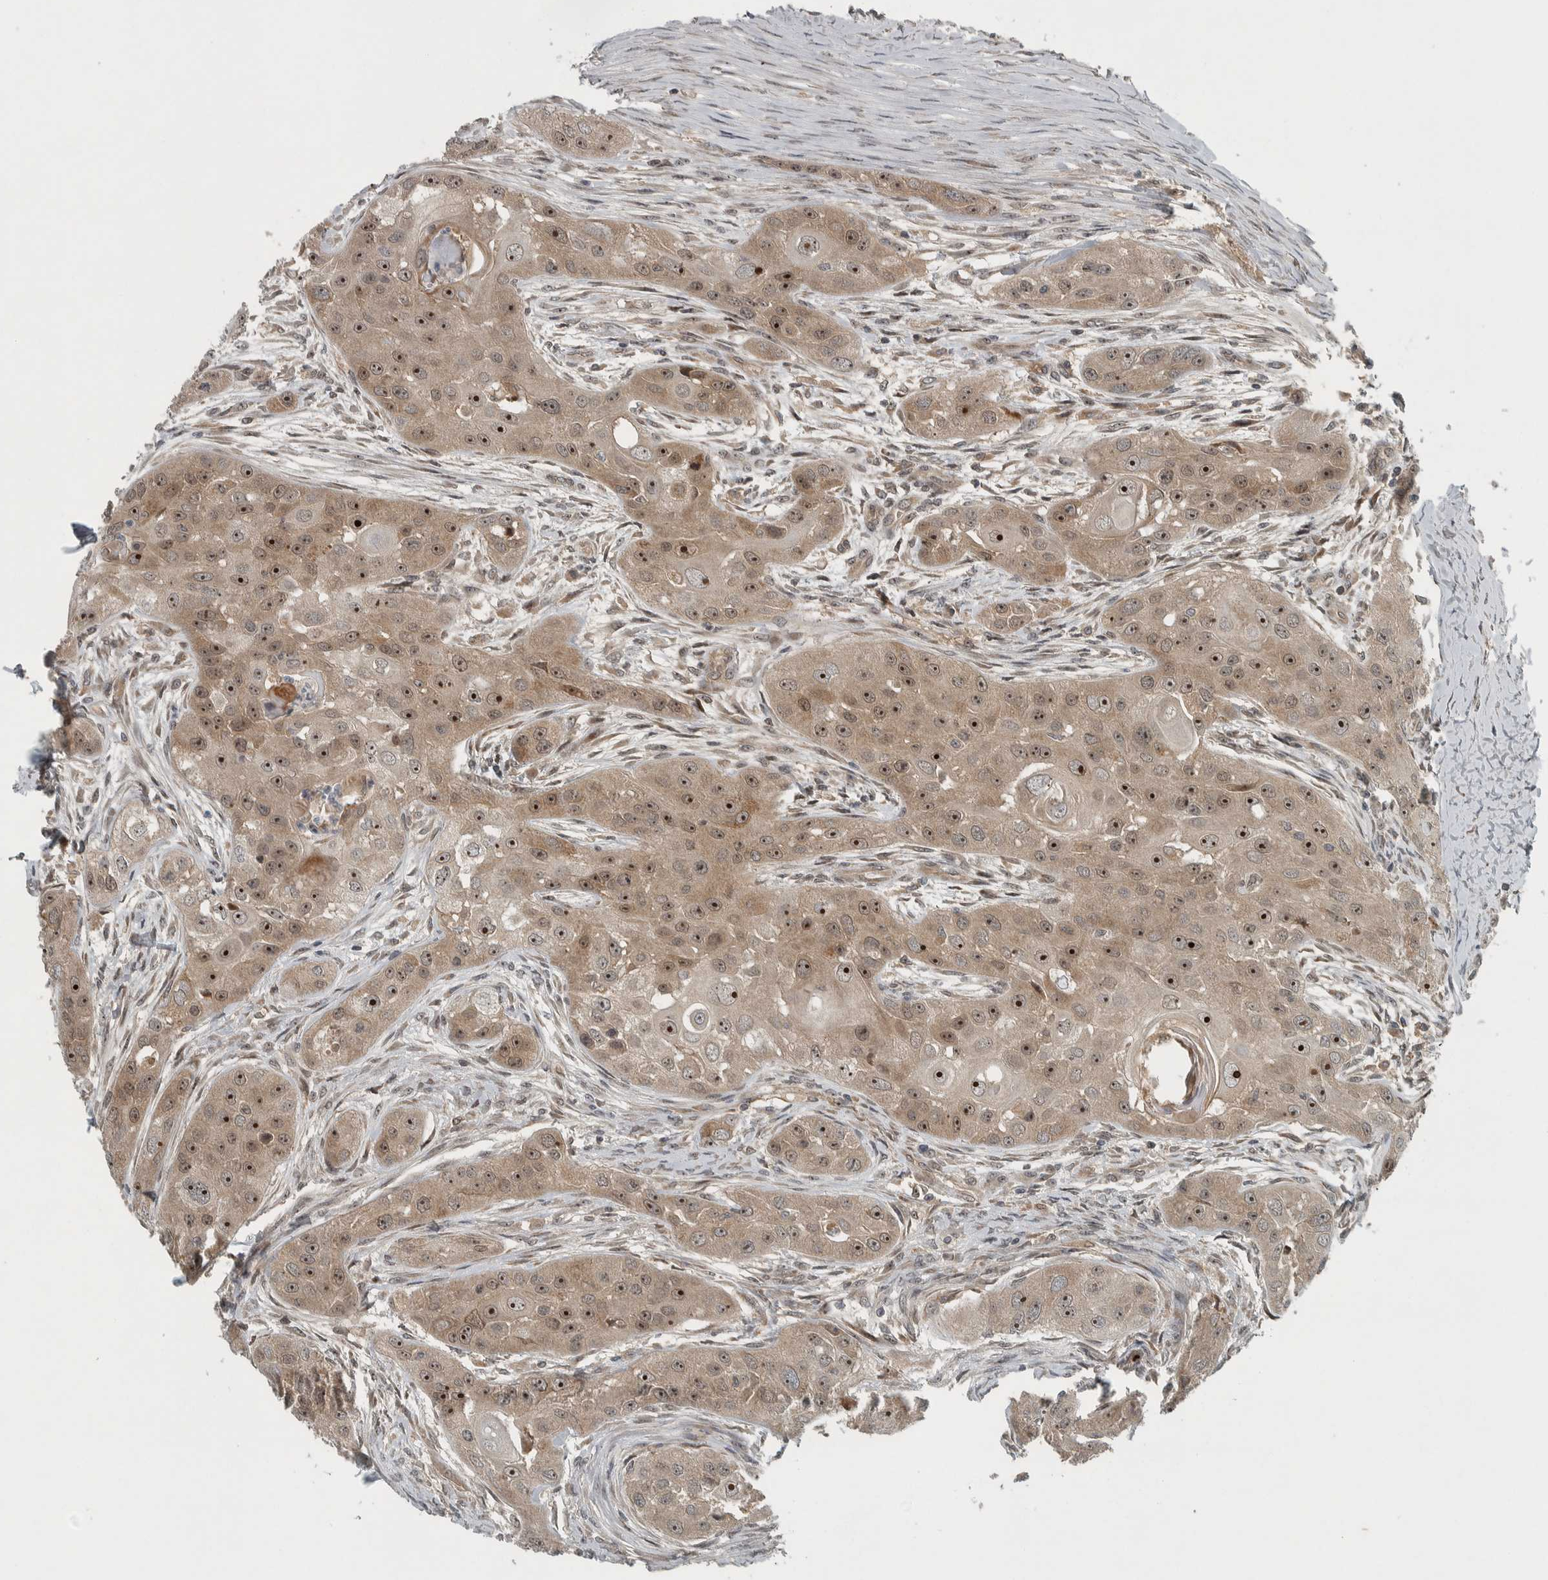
{"staining": {"intensity": "strong", "quantity": ">75%", "location": "cytoplasmic/membranous,nuclear"}, "tissue": "head and neck cancer", "cell_type": "Tumor cells", "image_type": "cancer", "snomed": [{"axis": "morphology", "description": "Normal tissue, NOS"}, {"axis": "morphology", "description": "Squamous cell carcinoma, NOS"}, {"axis": "topography", "description": "Skeletal muscle"}, {"axis": "topography", "description": "Head-Neck"}], "caption": "Brown immunohistochemical staining in human squamous cell carcinoma (head and neck) displays strong cytoplasmic/membranous and nuclear staining in about >75% of tumor cells.", "gene": "XPO5", "patient": {"sex": "male", "age": 51}}